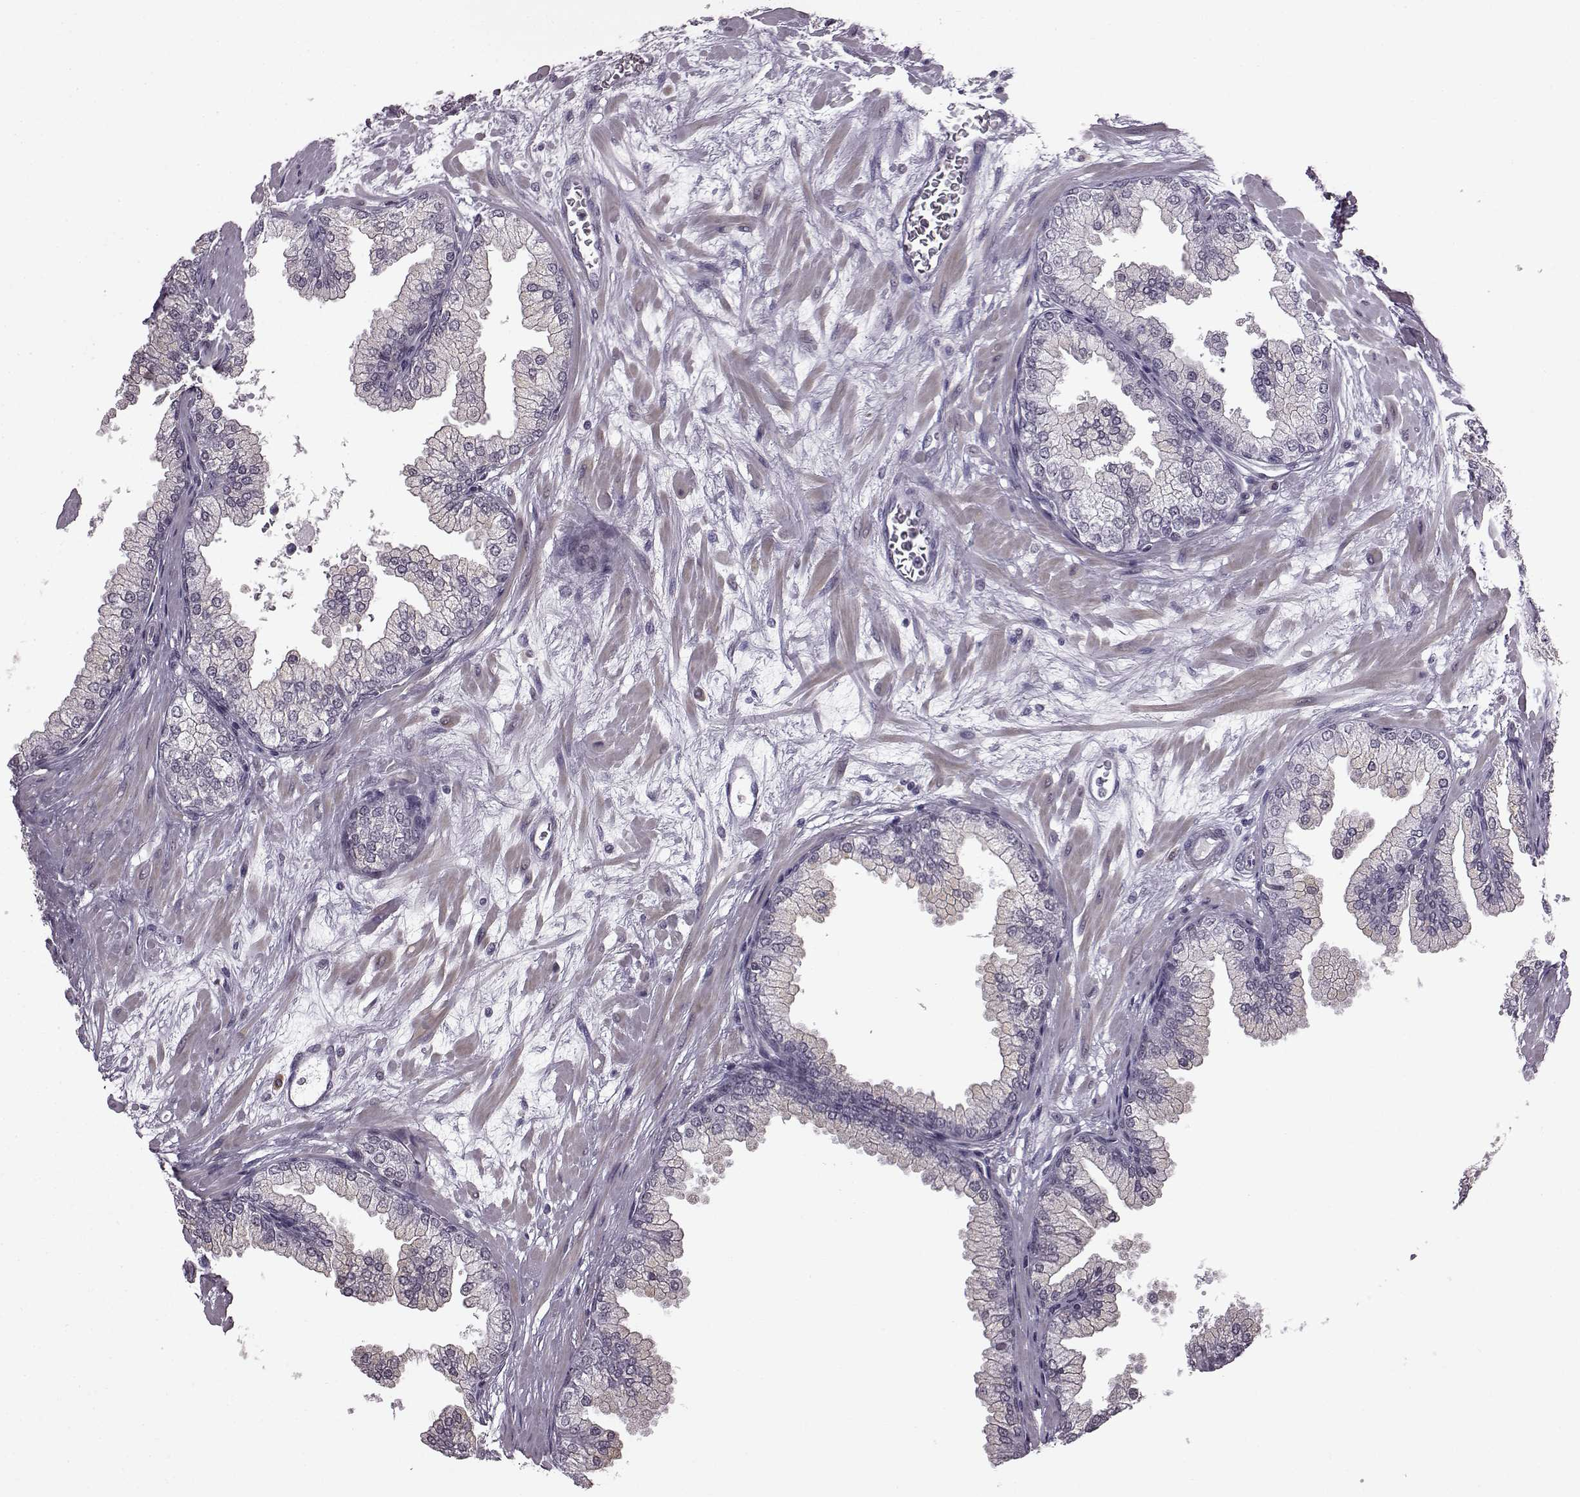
{"staining": {"intensity": "negative", "quantity": "none", "location": "none"}, "tissue": "prostate", "cell_type": "Glandular cells", "image_type": "normal", "snomed": [{"axis": "morphology", "description": "Normal tissue, NOS"}, {"axis": "topography", "description": "Prostate"}, {"axis": "topography", "description": "Peripheral nerve tissue"}], "caption": "The IHC photomicrograph has no significant positivity in glandular cells of prostate. (Stains: DAB IHC with hematoxylin counter stain, Microscopy: brightfield microscopy at high magnification).", "gene": "SLC28A2", "patient": {"sex": "male", "age": 61}}